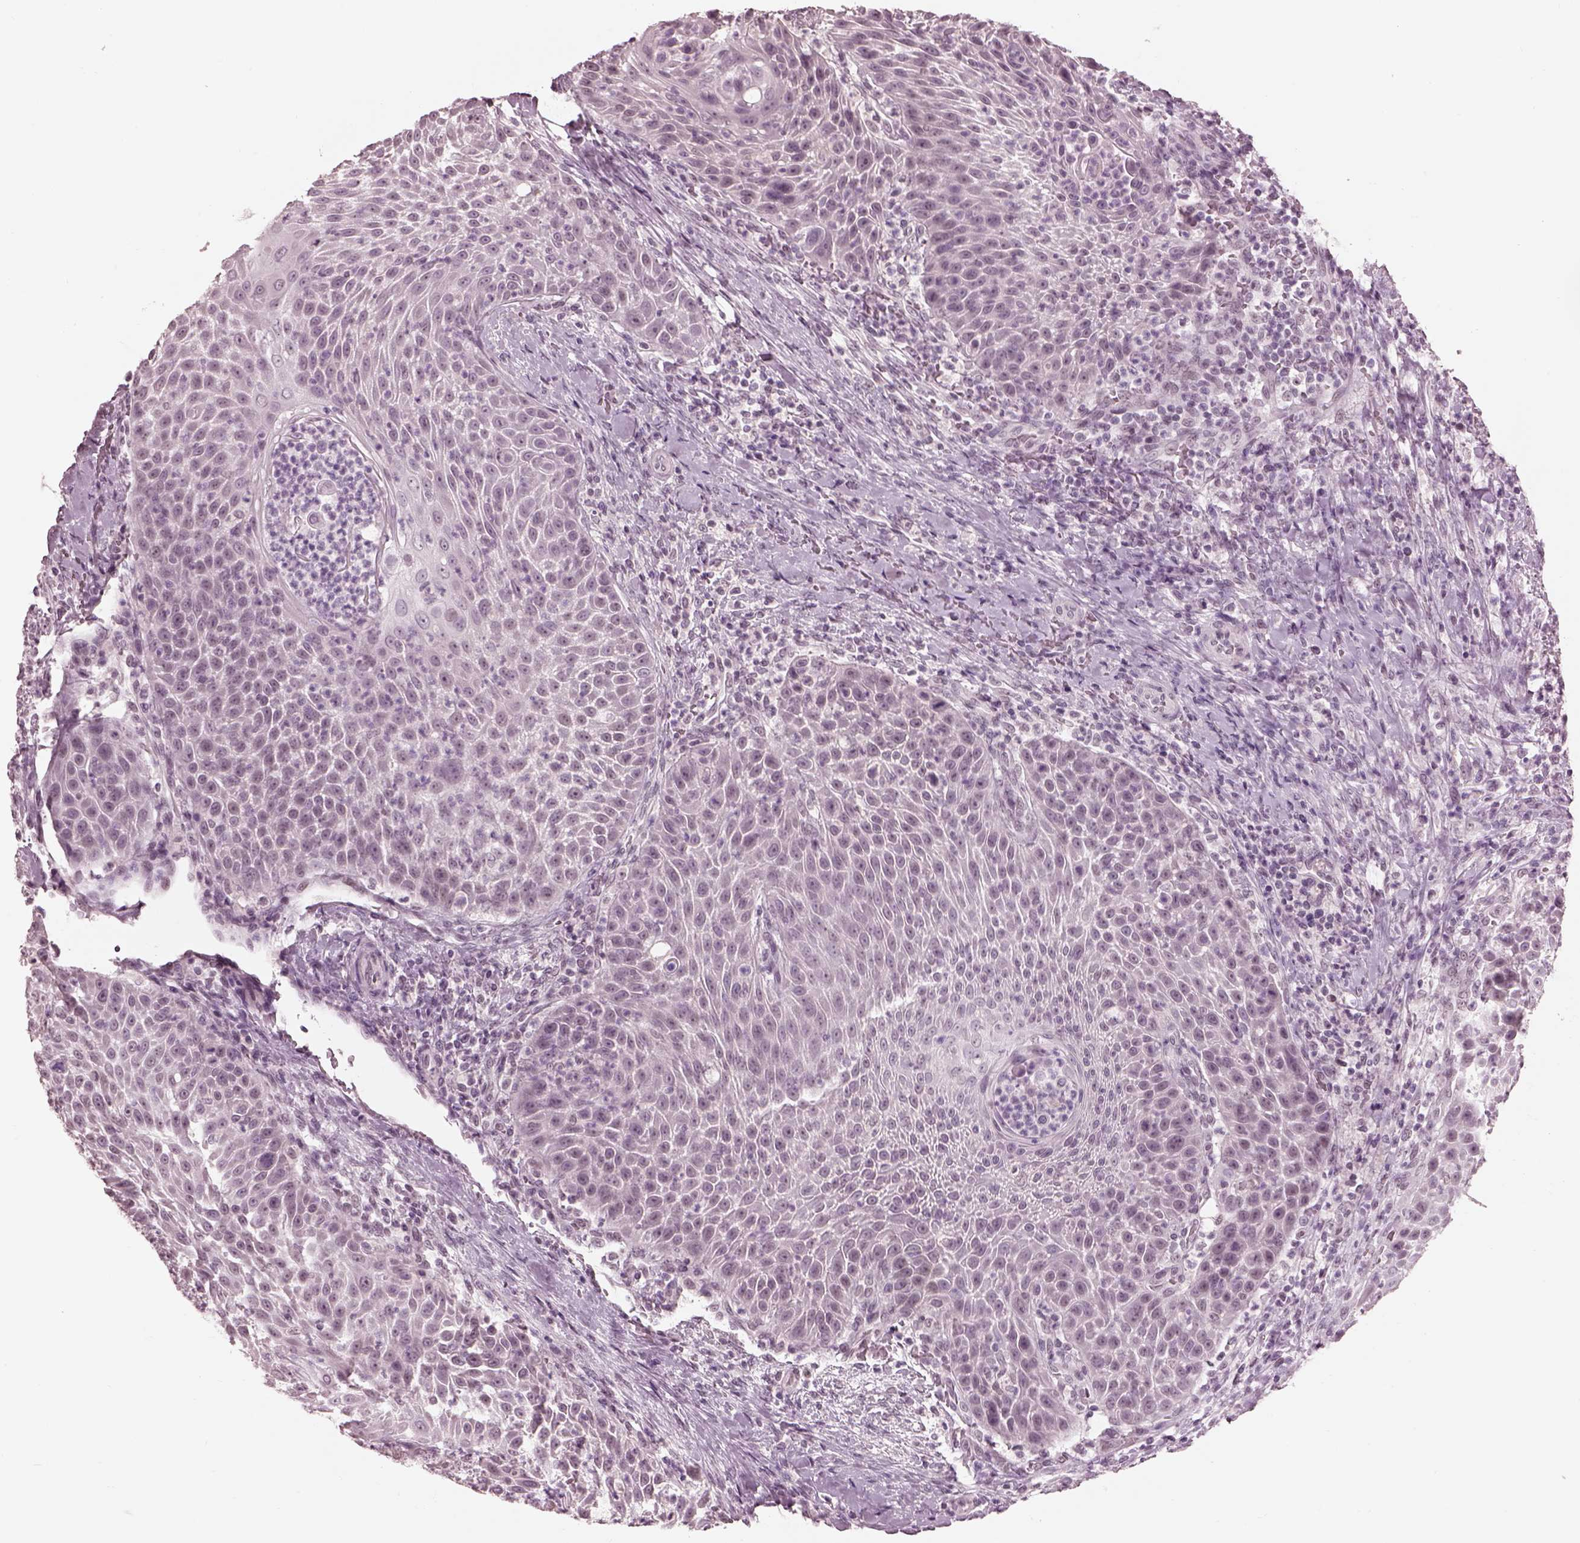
{"staining": {"intensity": "negative", "quantity": "none", "location": "none"}, "tissue": "head and neck cancer", "cell_type": "Tumor cells", "image_type": "cancer", "snomed": [{"axis": "morphology", "description": "Squamous cell carcinoma, NOS"}, {"axis": "topography", "description": "Head-Neck"}], "caption": "IHC photomicrograph of neoplastic tissue: head and neck cancer stained with DAB shows no significant protein positivity in tumor cells.", "gene": "GARIN4", "patient": {"sex": "male", "age": 69}}